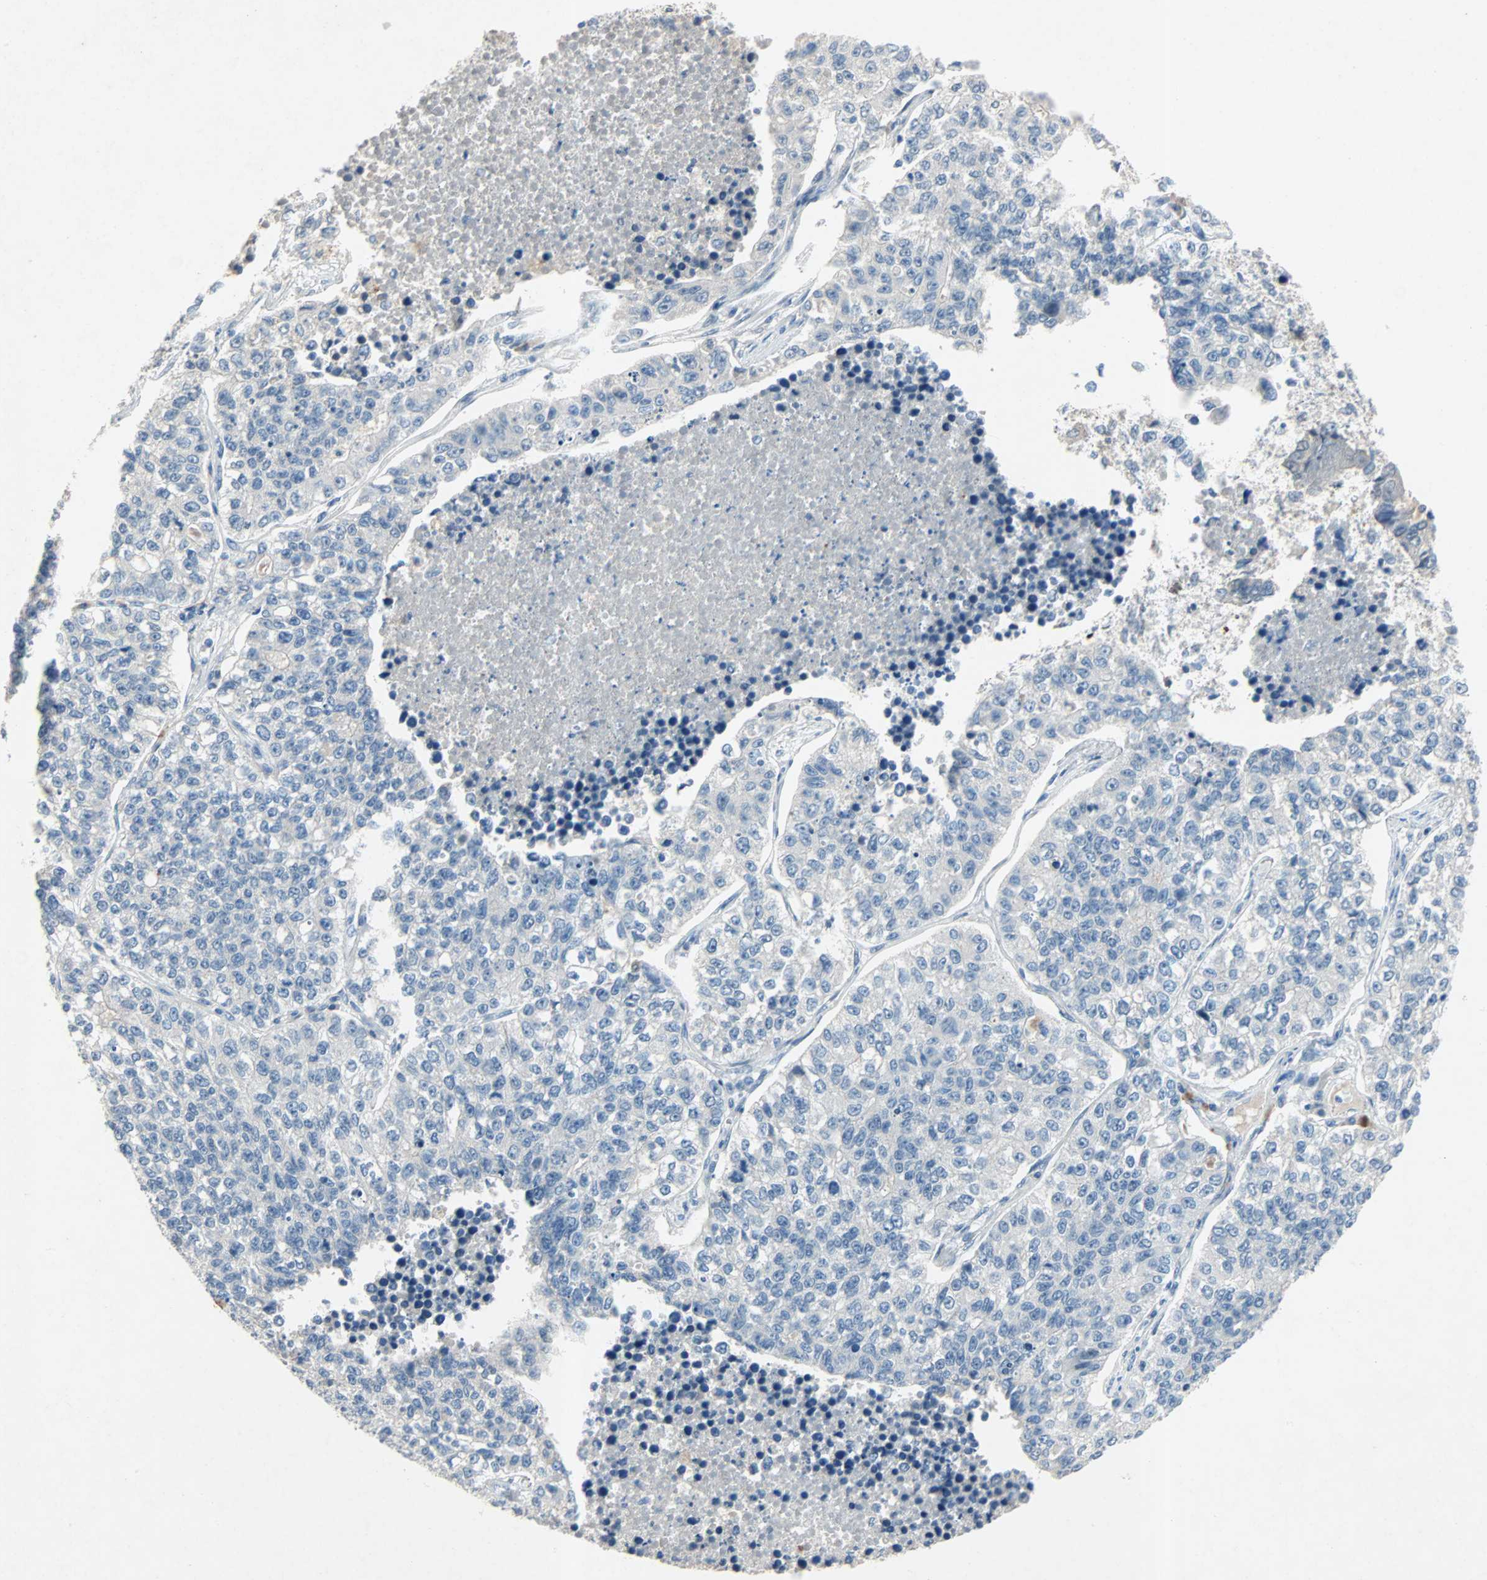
{"staining": {"intensity": "negative", "quantity": "none", "location": "none"}, "tissue": "lung cancer", "cell_type": "Tumor cells", "image_type": "cancer", "snomed": [{"axis": "morphology", "description": "Adenocarcinoma, NOS"}, {"axis": "topography", "description": "Lung"}], "caption": "Immunohistochemistry (IHC) micrograph of human lung adenocarcinoma stained for a protein (brown), which shows no expression in tumor cells.", "gene": "PCDHB2", "patient": {"sex": "male", "age": 49}}